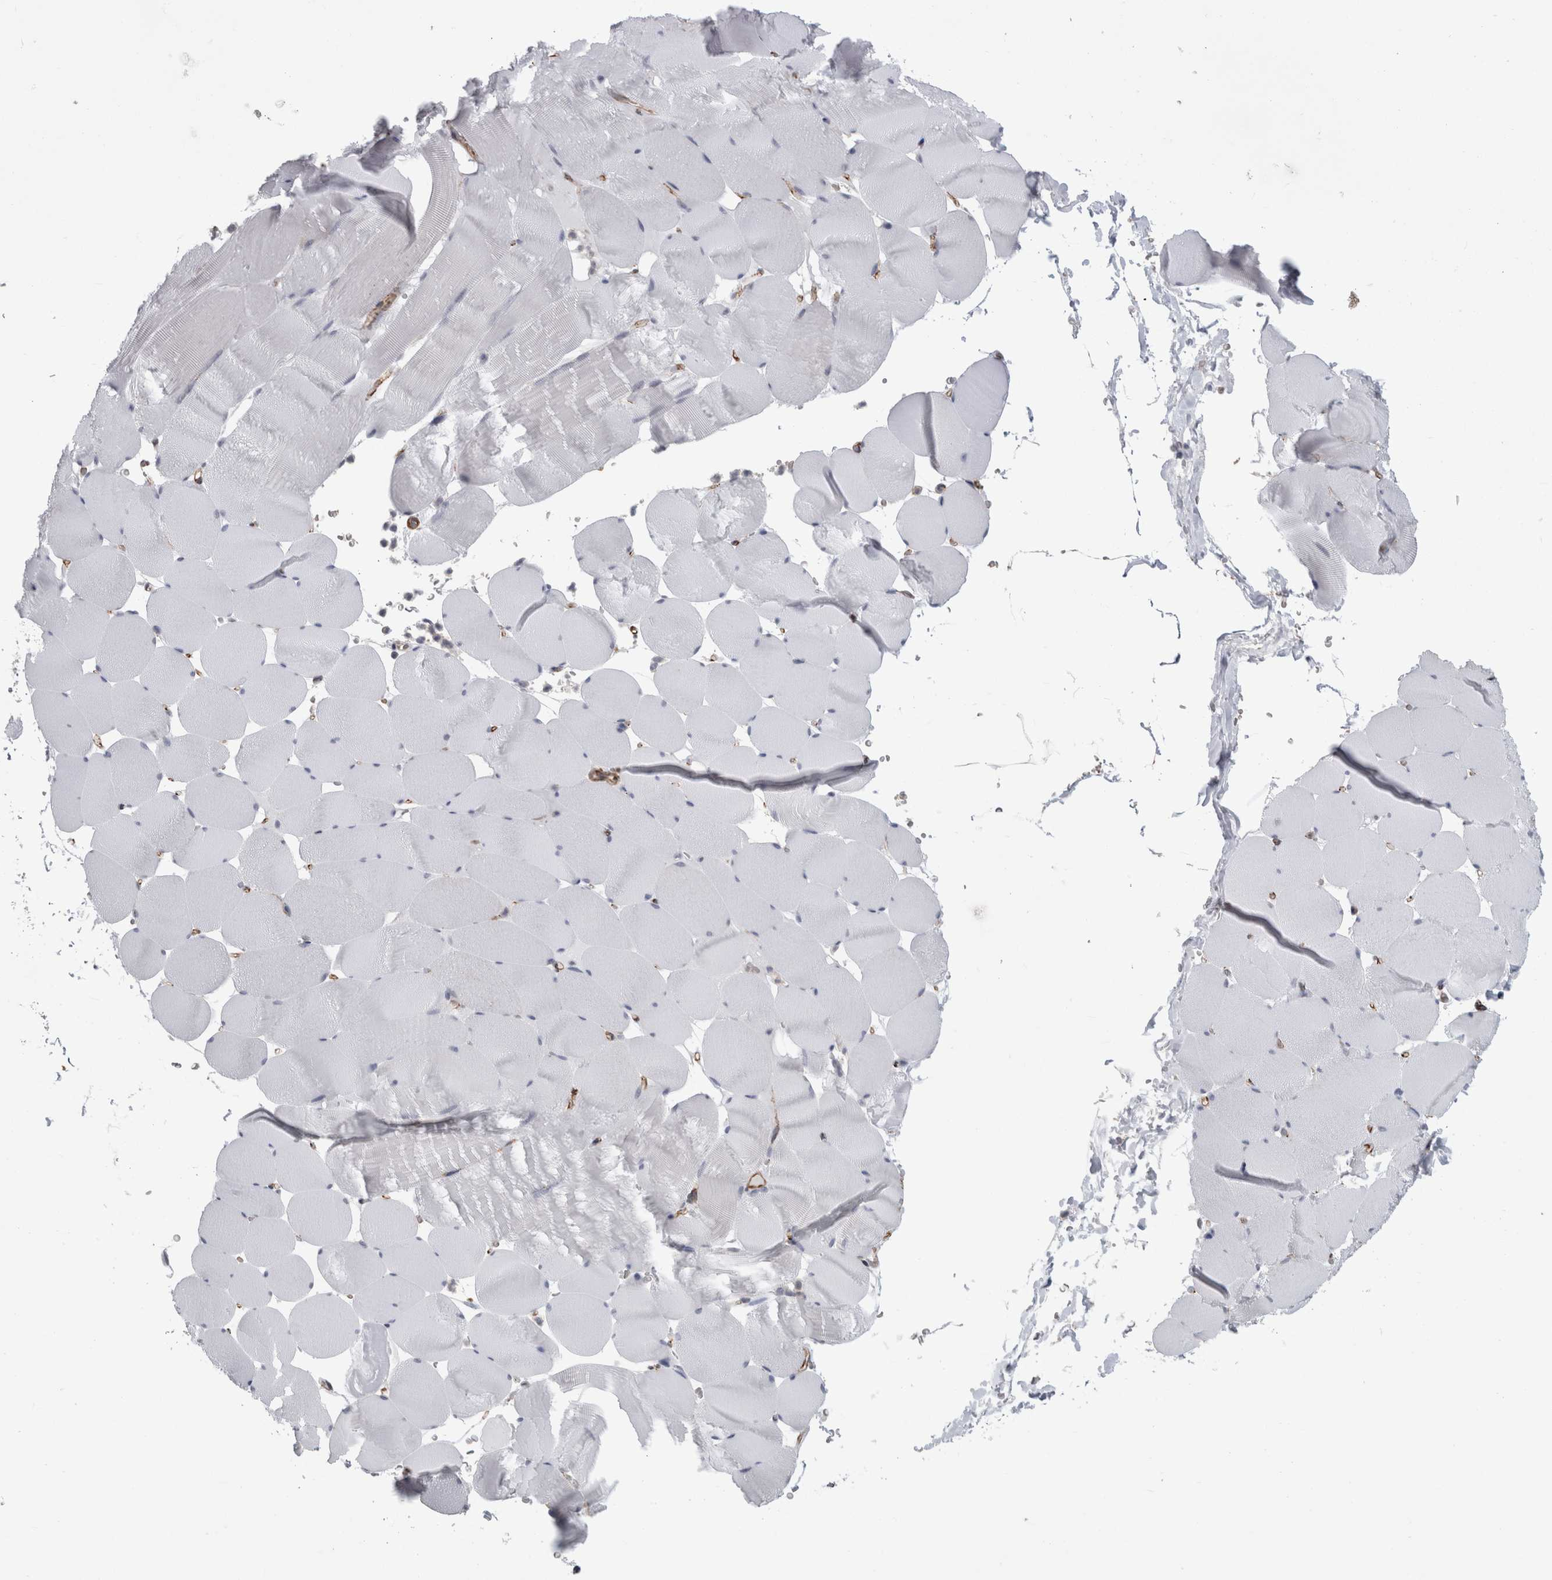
{"staining": {"intensity": "negative", "quantity": "none", "location": "none"}, "tissue": "skeletal muscle", "cell_type": "Myocytes", "image_type": "normal", "snomed": [{"axis": "morphology", "description": "Normal tissue, NOS"}, {"axis": "topography", "description": "Skeletal muscle"}], "caption": "Human skeletal muscle stained for a protein using immunohistochemistry (IHC) exhibits no expression in myocytes.", "gene": "FAM83H", "patient": {"sex": "male", "age": 62}}